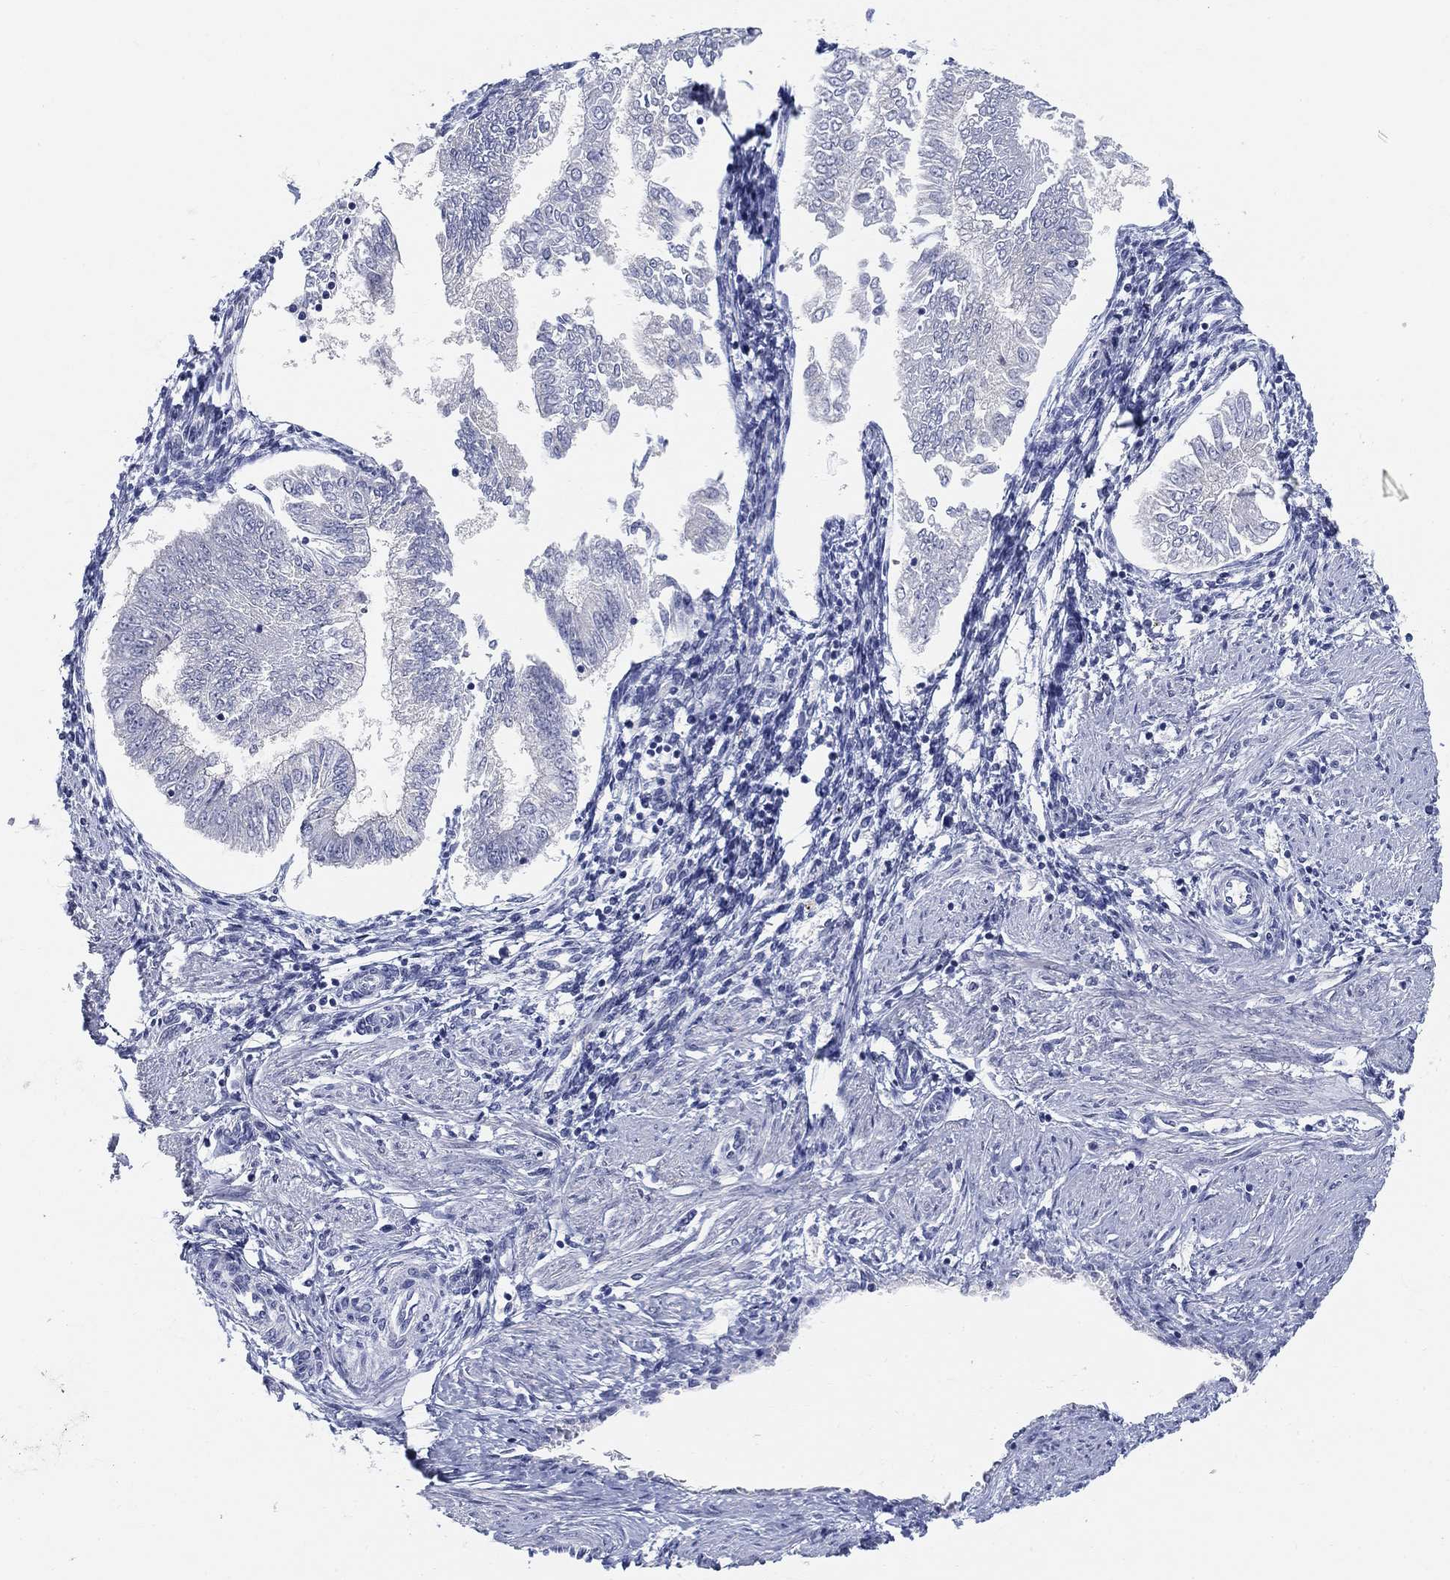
{"staining": {"intensity": "negative", "quantity": "none", "location": "none"}, "tissue": "endometrial cancer", "cell_type": "Tumor cells", "image_type": "cancer", "snomed": [{"axis": "morphology", "description": "Adenocarcinoma, NOS"}, {"axis": "topography", "description": "Endometrium"}], "caption": "An immunohistochemistry (IHC) photomicrograph of endometrial cancer (adenocarcinoma) is shown. There is no staining in tumor cells of endometrial cancer (adenocarcinoma).", "gene": "CLUL1", "patient": {"sex": "female", "age": 53}}